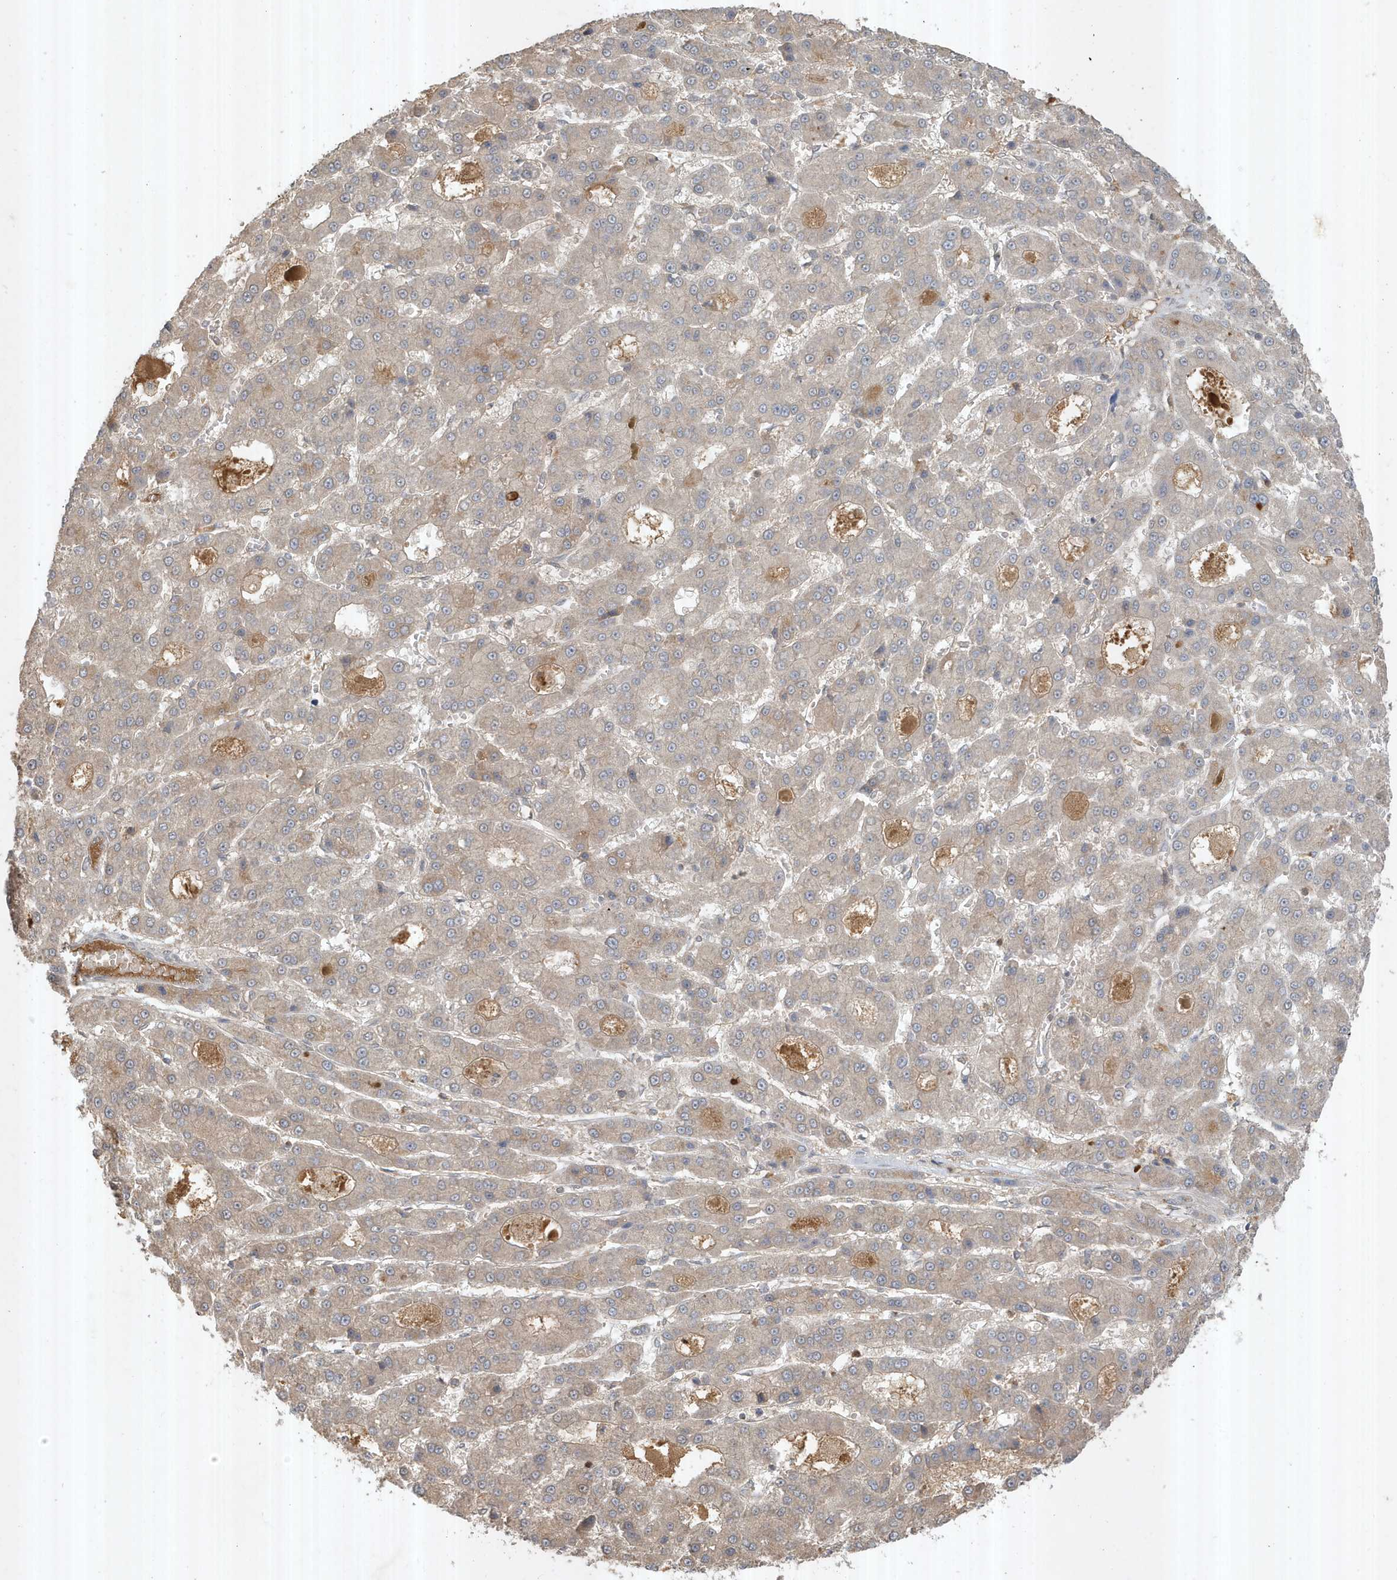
{"staining": {"intensity": "weak", "quantity": "25%-75%", "location": "cytoplasmic/membranous"}, "tissue": "liver cancer", "cell_type": "Tumor cells", "image_type": "cancer", "snomed": [{"axis": "morphology", "description": "Carcinoma, Hepatocellular, NOS"}, {"axis": "topography", "description": "Liver"}], "caption": "Liver hepatocellular carcinoma was stained to show a protein in brown. There is low levels of weak cytoplasmic/membranous positivity in approximately 25%-75% of tumor cells.", "gene": "ABCB9", "patient": {"sex": "male", "age": 70}}